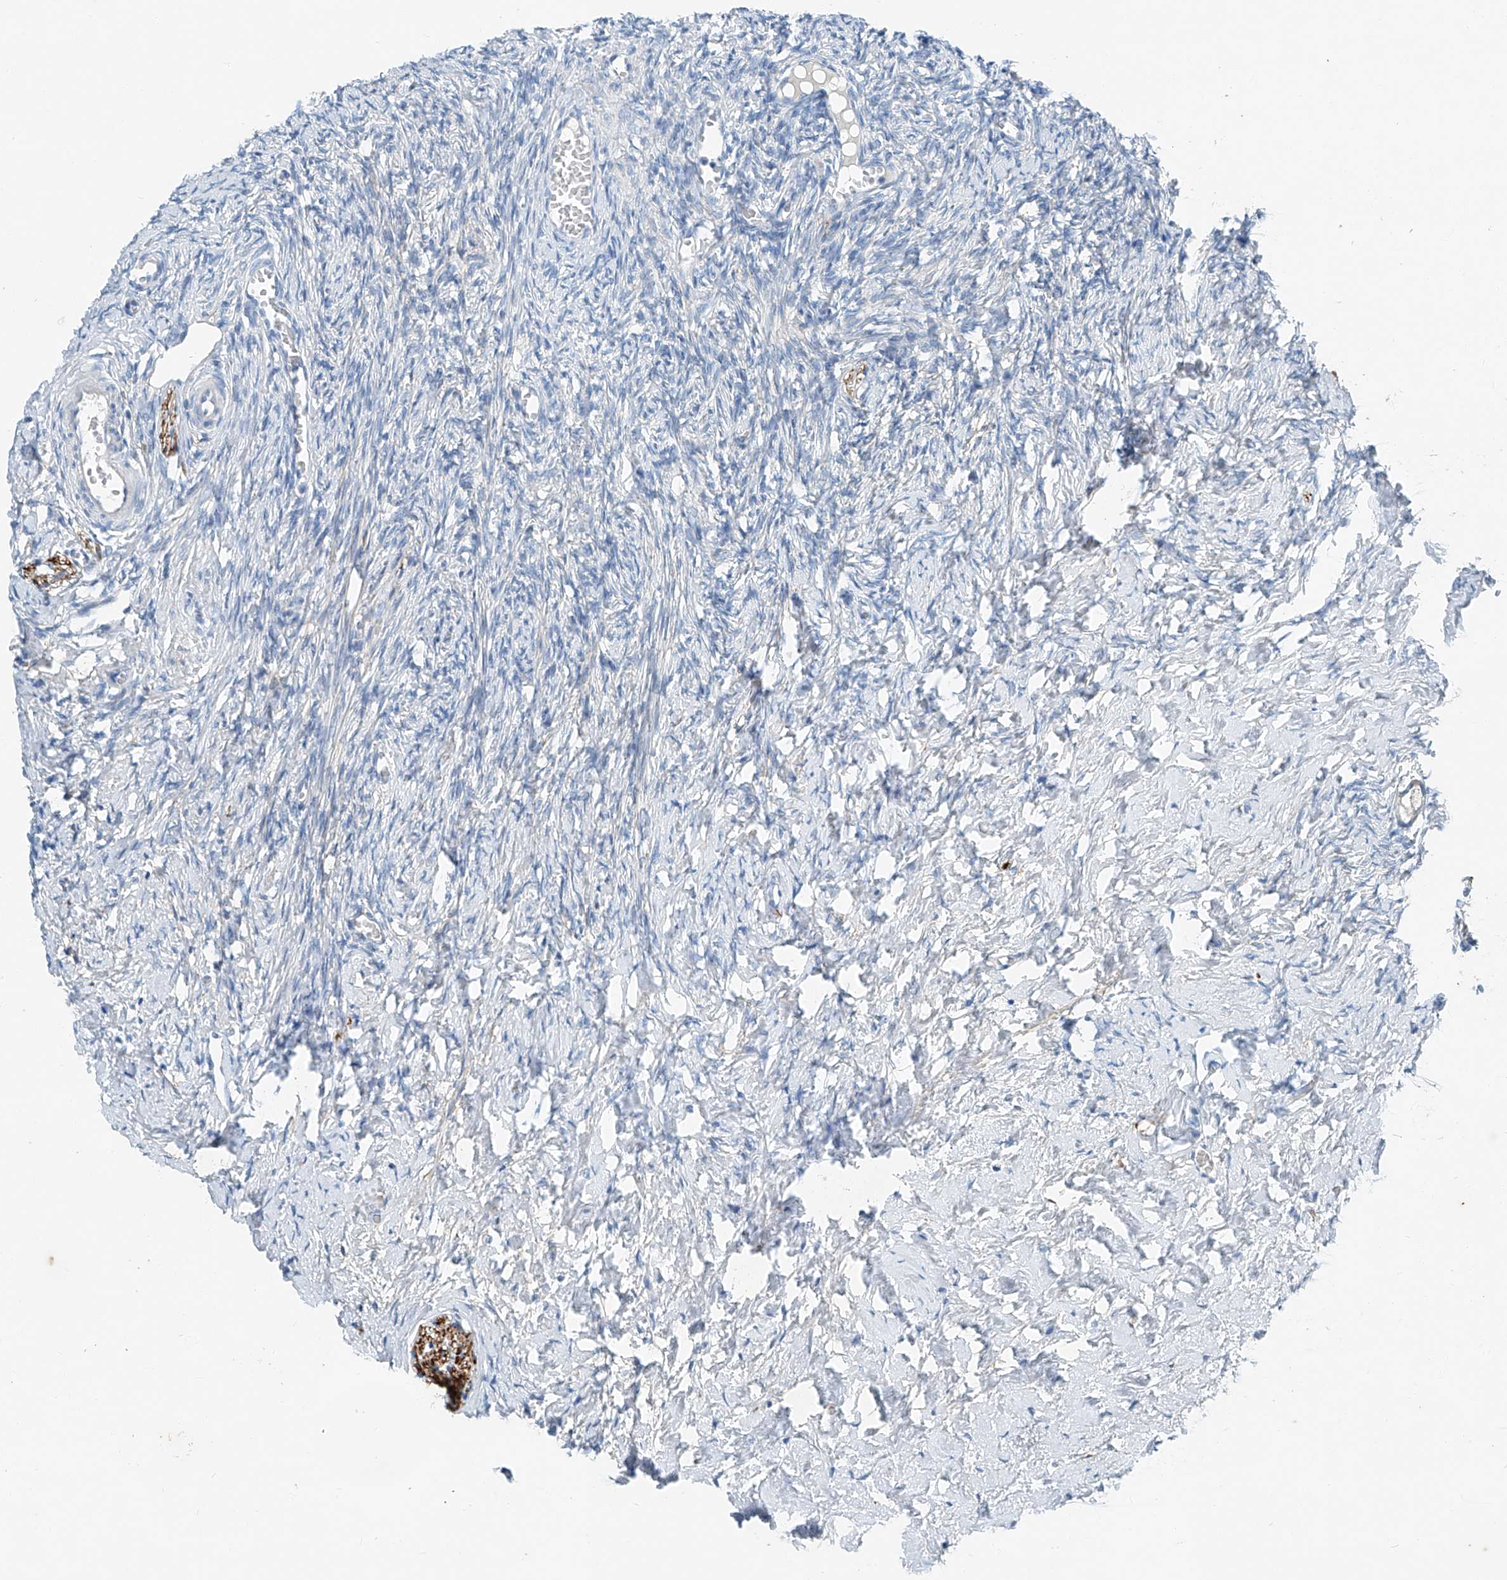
{"staining": {"intensity": "negative", "quantity": "none", "location": "none"}, "tissue": "ovary", "cell_type": "Ovarian stroma cells", "image_type": "normal", "snomed": [{"axis": "morphology", "description": "Normal tissue, NOS"}, {"axis": "topography", "description": "Ovary"}], "caption": "Immunohistochemistry image of normal ovary: human ovary stained with DAB shows no significant protein expression in ovarian stroma cells.", "gene": "MDGA1", "patient": {"sex": "female", "age": 27}}